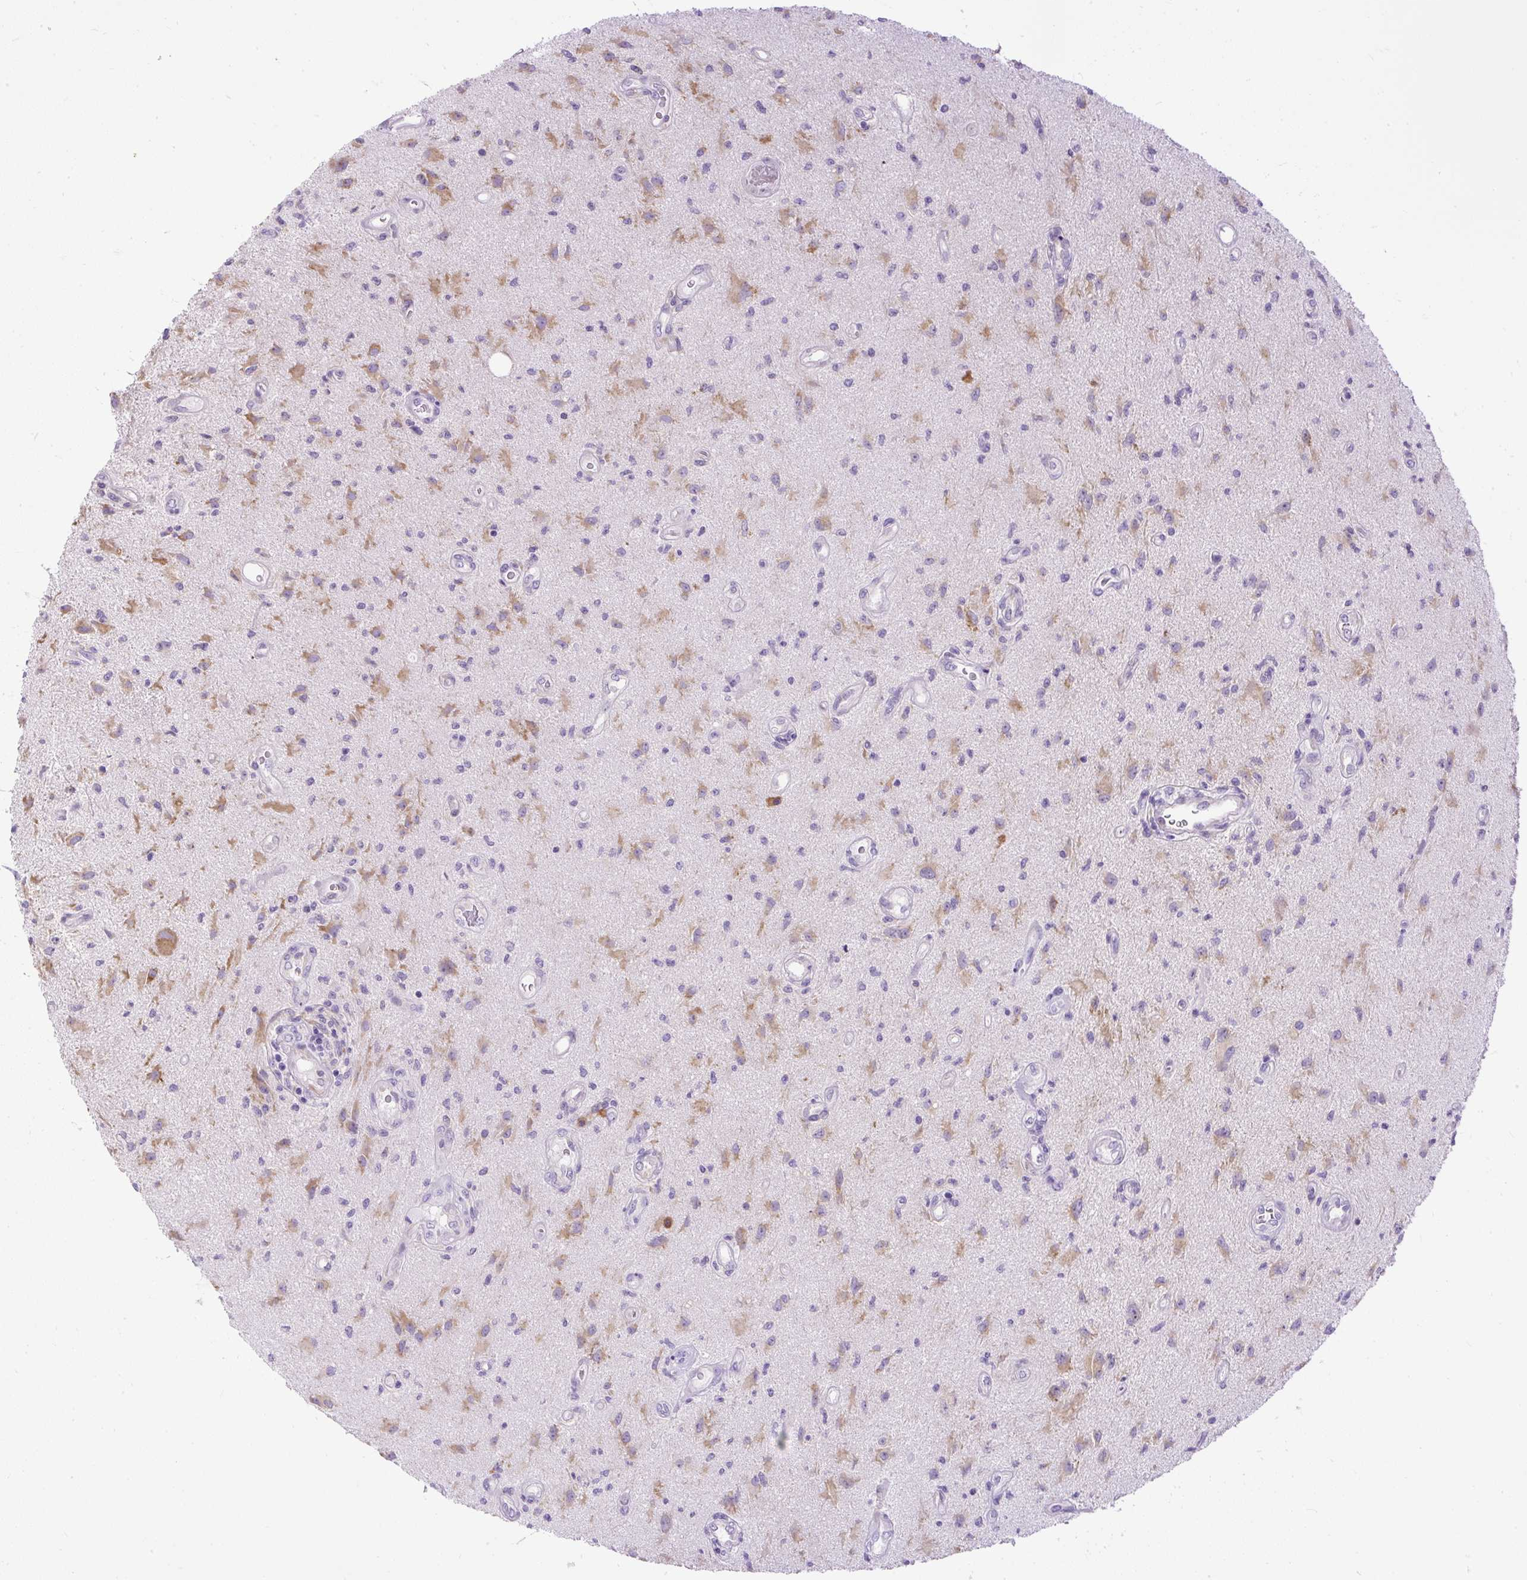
{"staining": {"intensity": "moderate", "quantity": "25%-75%", "location": "cytoplasmic/membranous"}, "tissue": "glioma", "cell_type": "Tumor cells", "image_type": "cancer", "snomed": [{"axis": "morphology", "description": "Glioma, malignant, High grade"}, {"axis": "topography", "description": "Brain"}], "caption": "Brown immunohistochemical staining in human malignant glioma (high-grade) exhibits moderate cytoplasmic/membranous positivity in approximately 25%-75% of tumor cells.", "gene": "SYBU", "patient": {"sex": "male", "age": 67}}